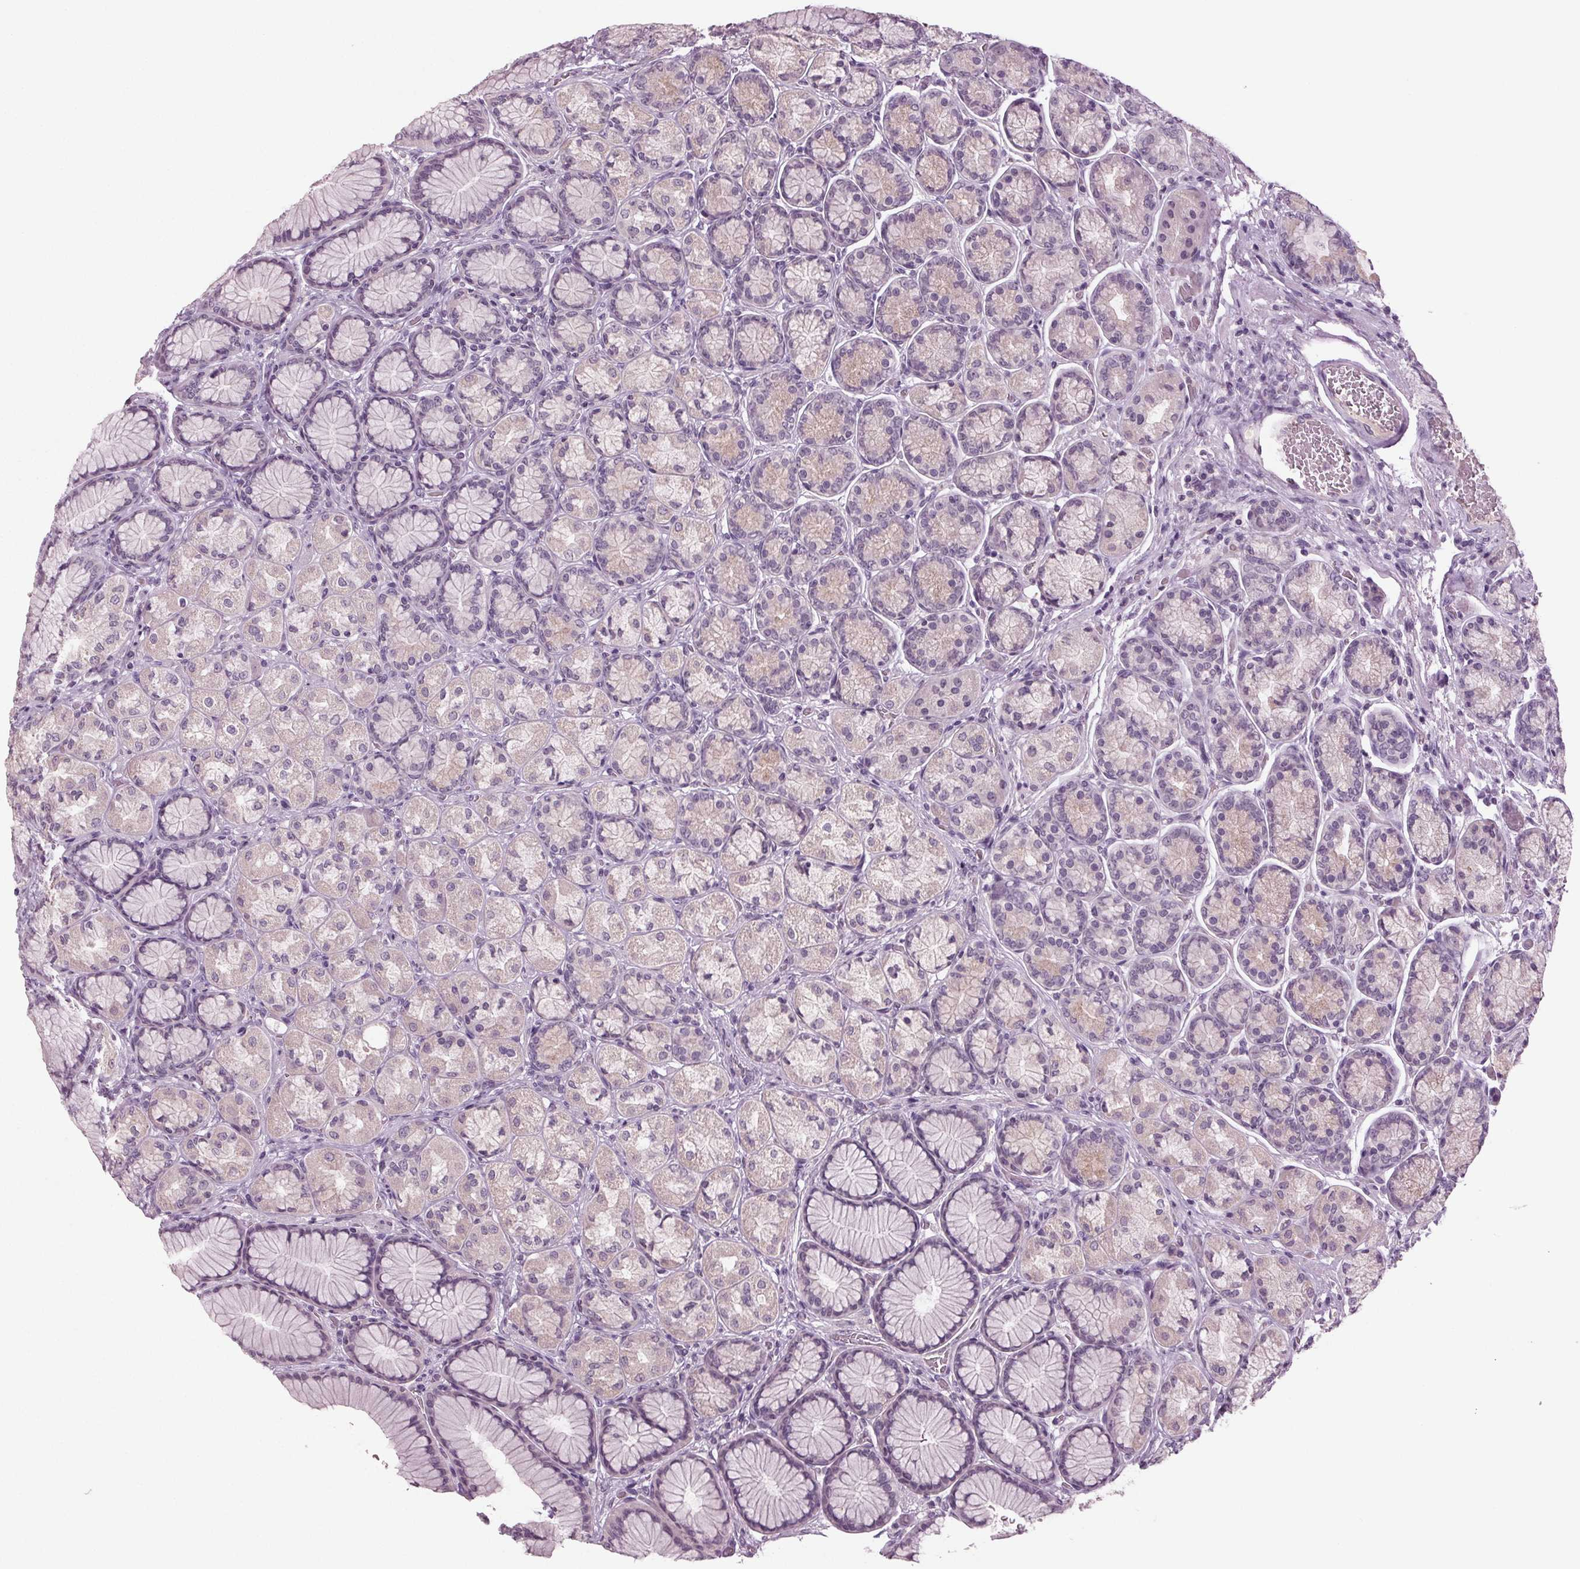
{"staining": {"intensity": "negative", "quantity": "none", "location": "none"}, "tissue": "stomach", "cell_type": "Glandular cells", "image_type": "normal", "snomed": [{"axis": "morphology", "description": "Normal tissue, NOS"}, {"axis": "morphology", "description": "Adenocarcinoma, NOS"}, {"axis": "morphology", "description": "Adenocarcinoma, High grade"}, {"axis": "topography", "description": "Stomach, upper"}, {"axis": "topography", "description": "Stomach"}], "caption": "The IHC micrograph has no significant expression in glandular cells of stomach.", "gene": "BHLHE22", "patient": {"sex": "female", "age": 65}}